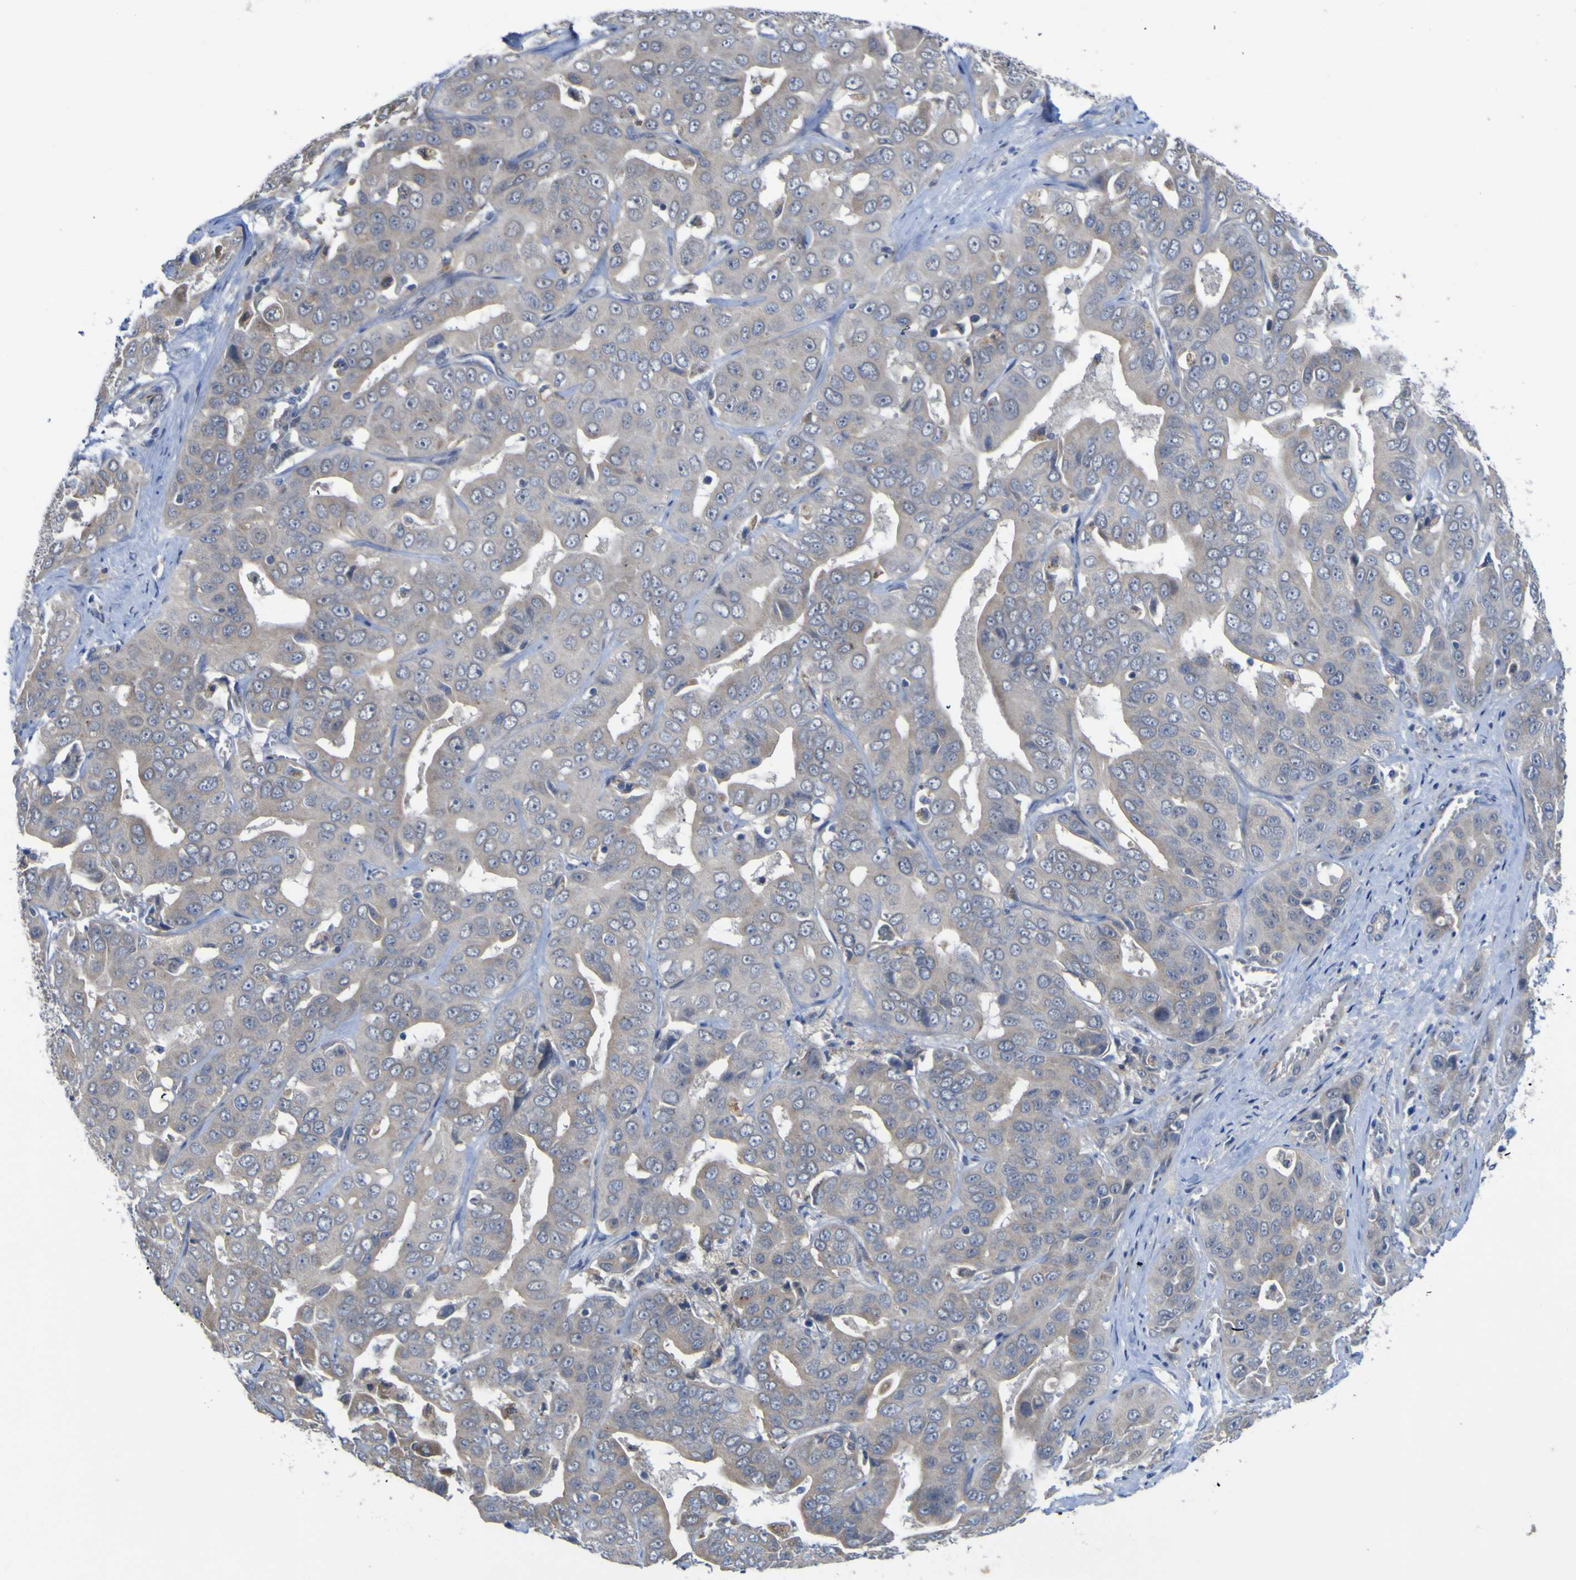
{"staining": {"intensity": "negative", "quantity": "none", "location": "none"}, "tissue": "liver cancer", "cell_type": "Tumor cells", "image_type": "cancer", "snomed": [{"axis": "morphology", "description": "Cholangiocarcinoma"}, {"axis": "topography", "description": "Liver"}], "caption": "The image shows no significant expression in tumor cells of liver cholangiocarcinoma.", "gene": "TNFRSF11A", "patient": {"sex": "female", "age": 52}}